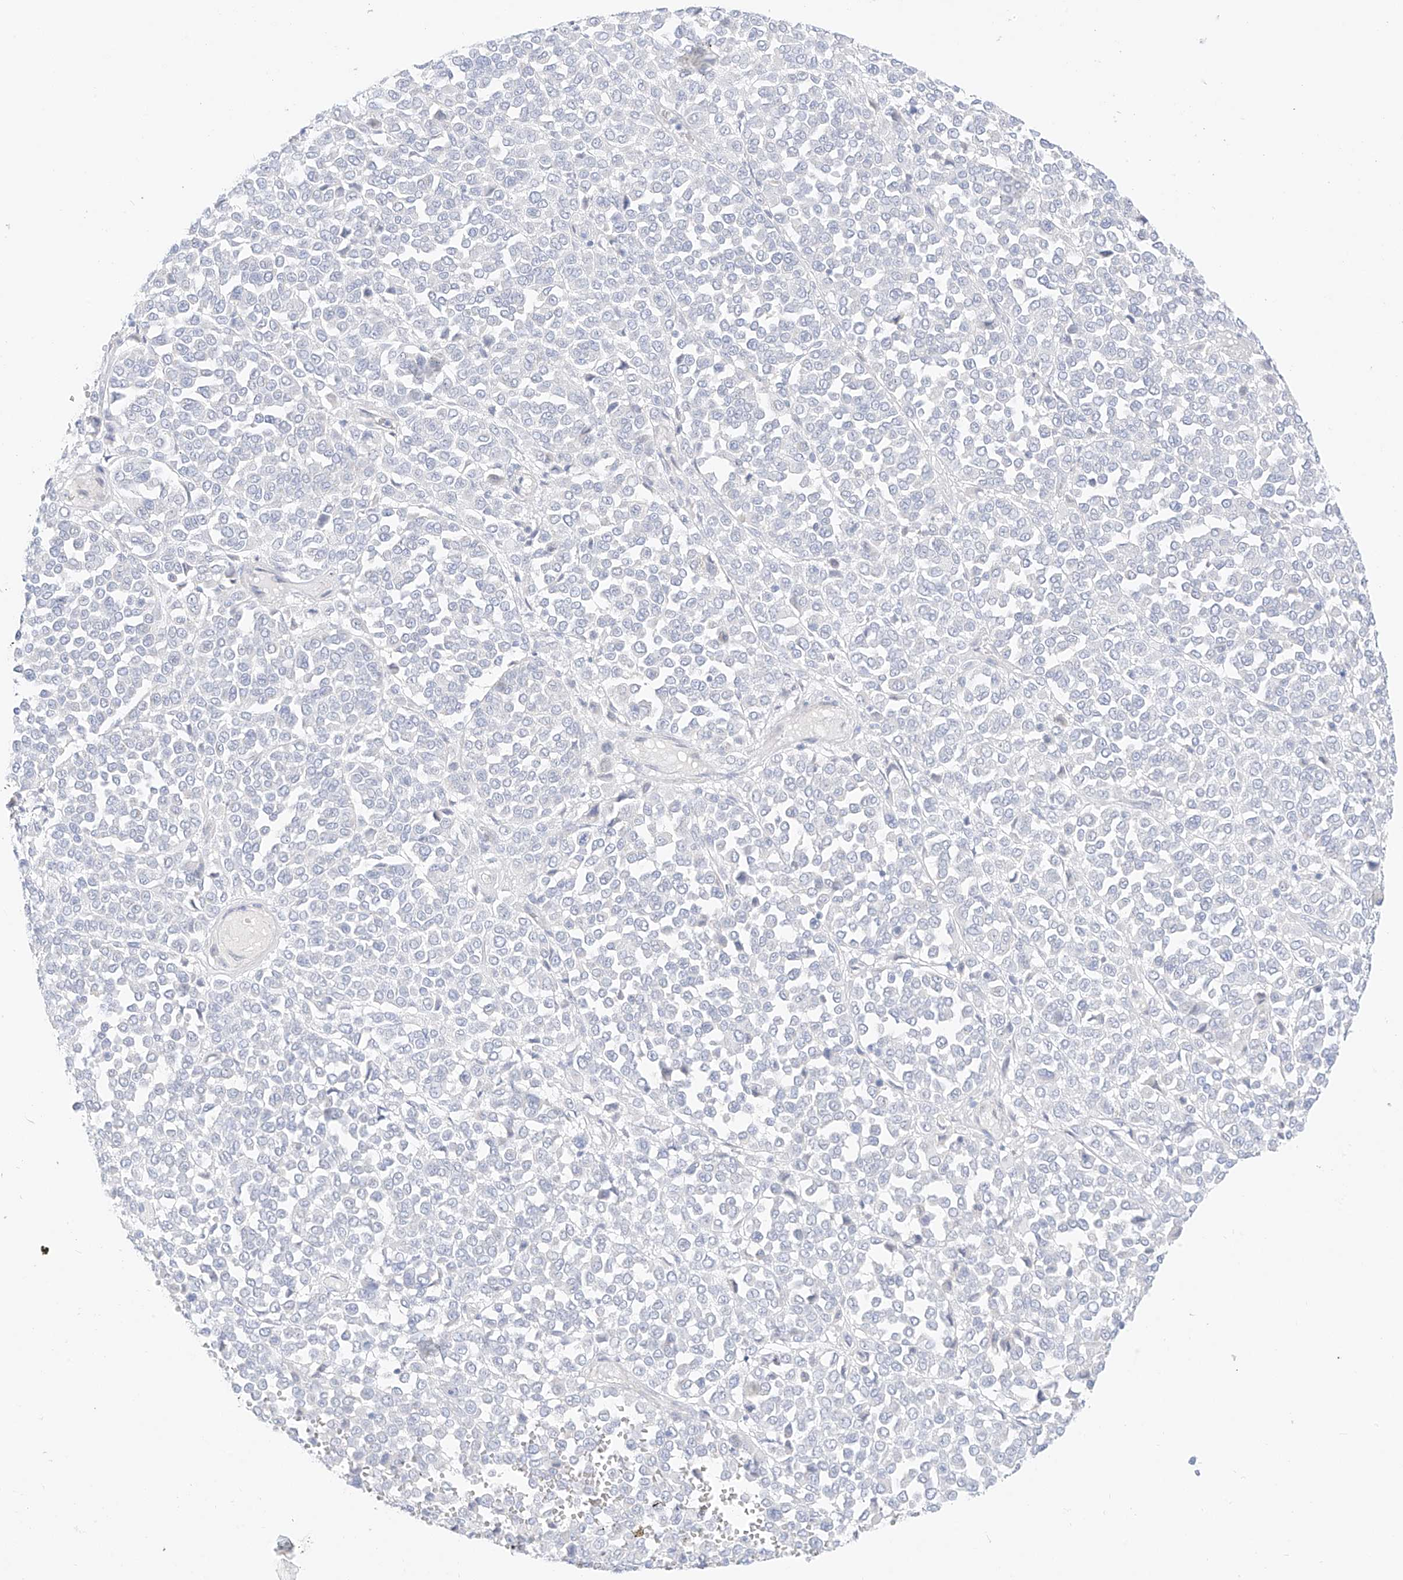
{"staining": {"intensity": "negative", "quantity": "none", "location": "none"}, "tissue": "melanoma", "cell_type": "Tumor cells", "image_type": "cancer", "snomed": [{"axis": "morphology", "description": "Malignant melanoma, Metastatic site"}, {"axis": "topography", "description": "Pancreas"}], "caption": "An image of melanoma stained for a protein displays no brown staining in tumor cells.", "gene": "ST3GAL5", "patient": {"sex": "female", "age": 30}}